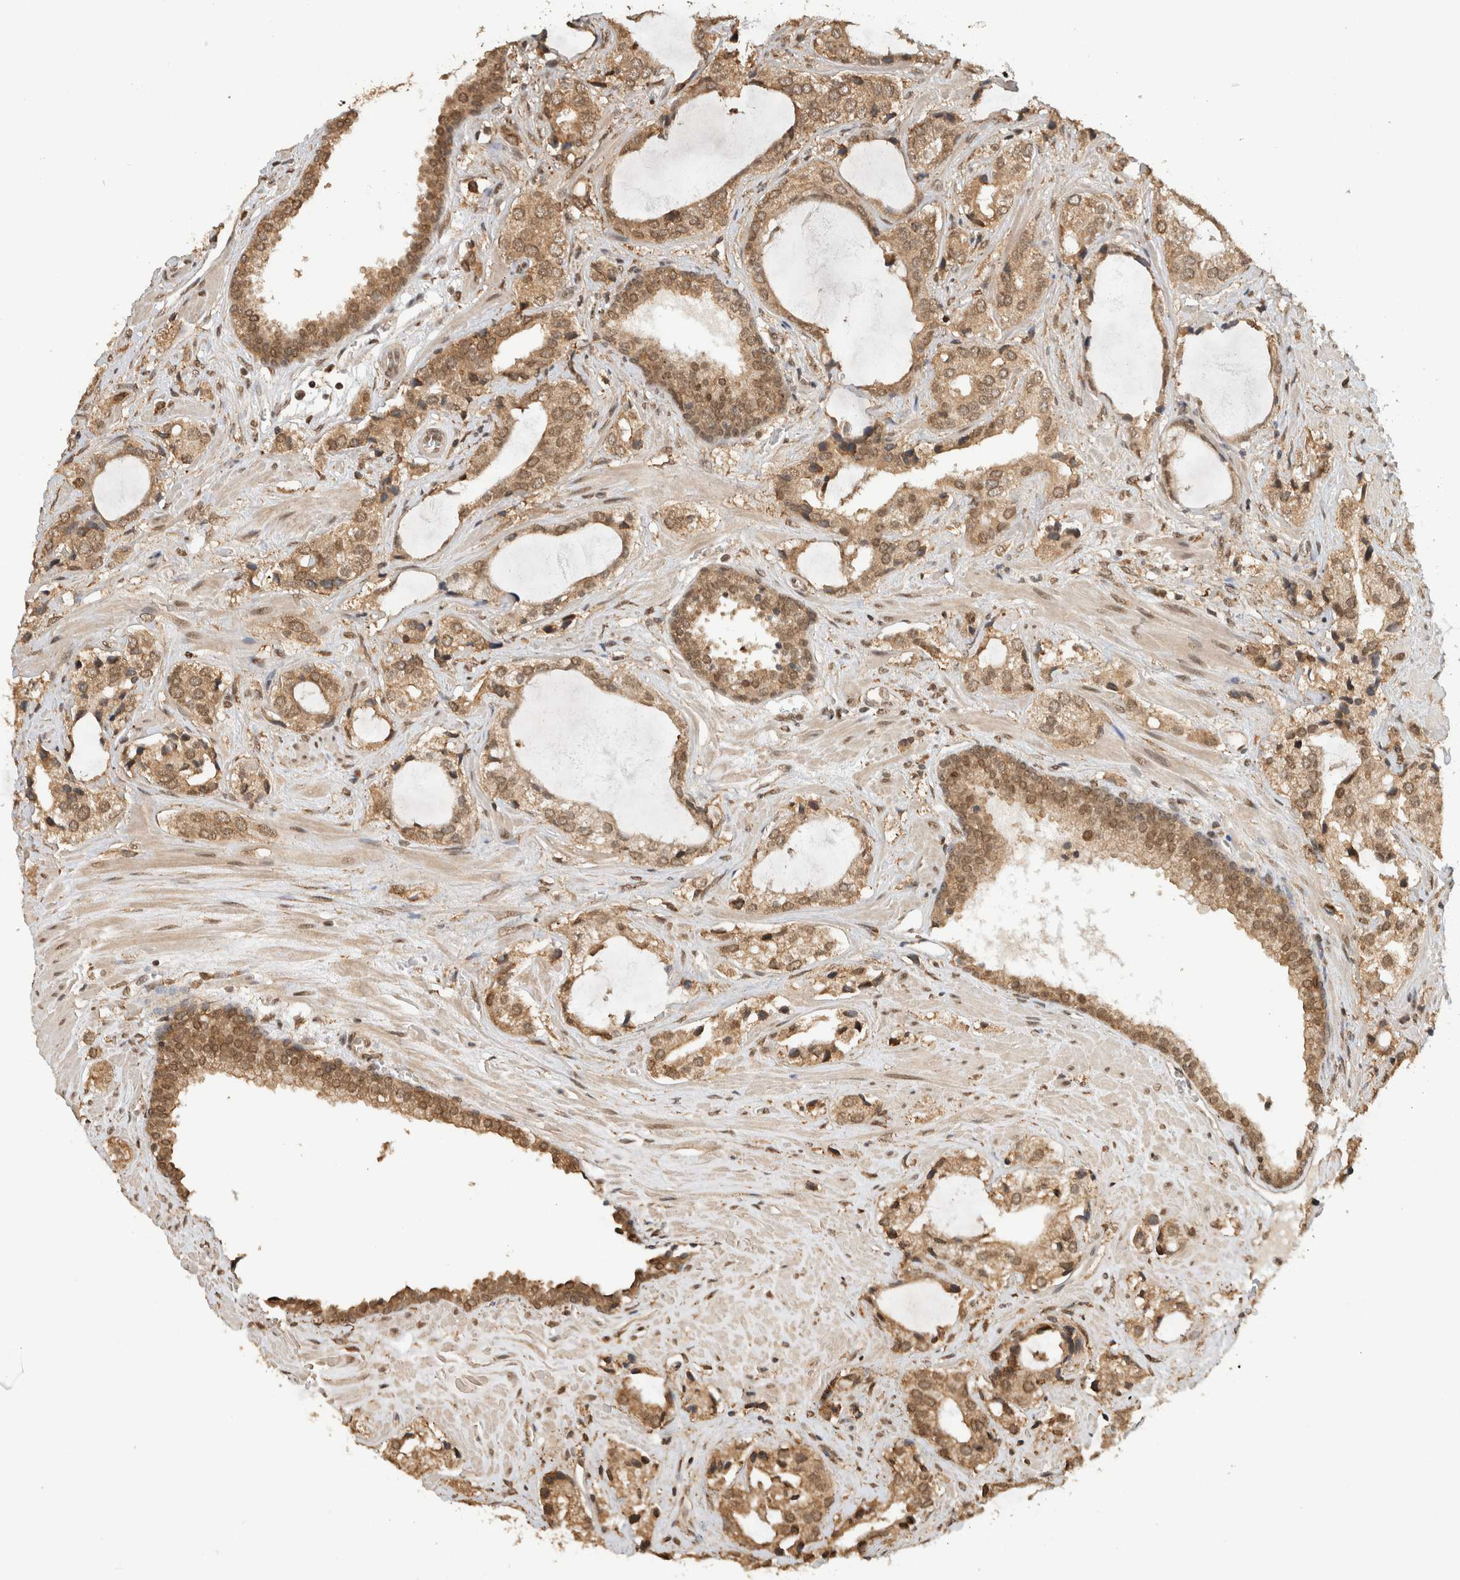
{"staining": {"intensity": "moderate", "quantity": ">75%", "location": "cytoplasmic/membranous,nuclear"}, "tissue": "prostate cancer", "cell_type": "Tumor cells", "image_type": "cancer", "snomed": [{"axis": "morphology", "description": "Adenocarcinoma, High grade"}, {"axis": "topography", "description": "Prostate"}], "caption": "Immunohistochemistry (IHC) photomicrograph of neoplastic tissue: human prostate cancer (adenocarcinoma (high-grade)) stained using IHC displays medium levels of moderate protein expression localized specifically in the cytoplasmic/membranous and nuclear of tumor cells, appearing as a cytoplasmic/membranous and nuclear brown color.", "gene": "C1orf21", "patient": {"sex": "male", "age": 66}}